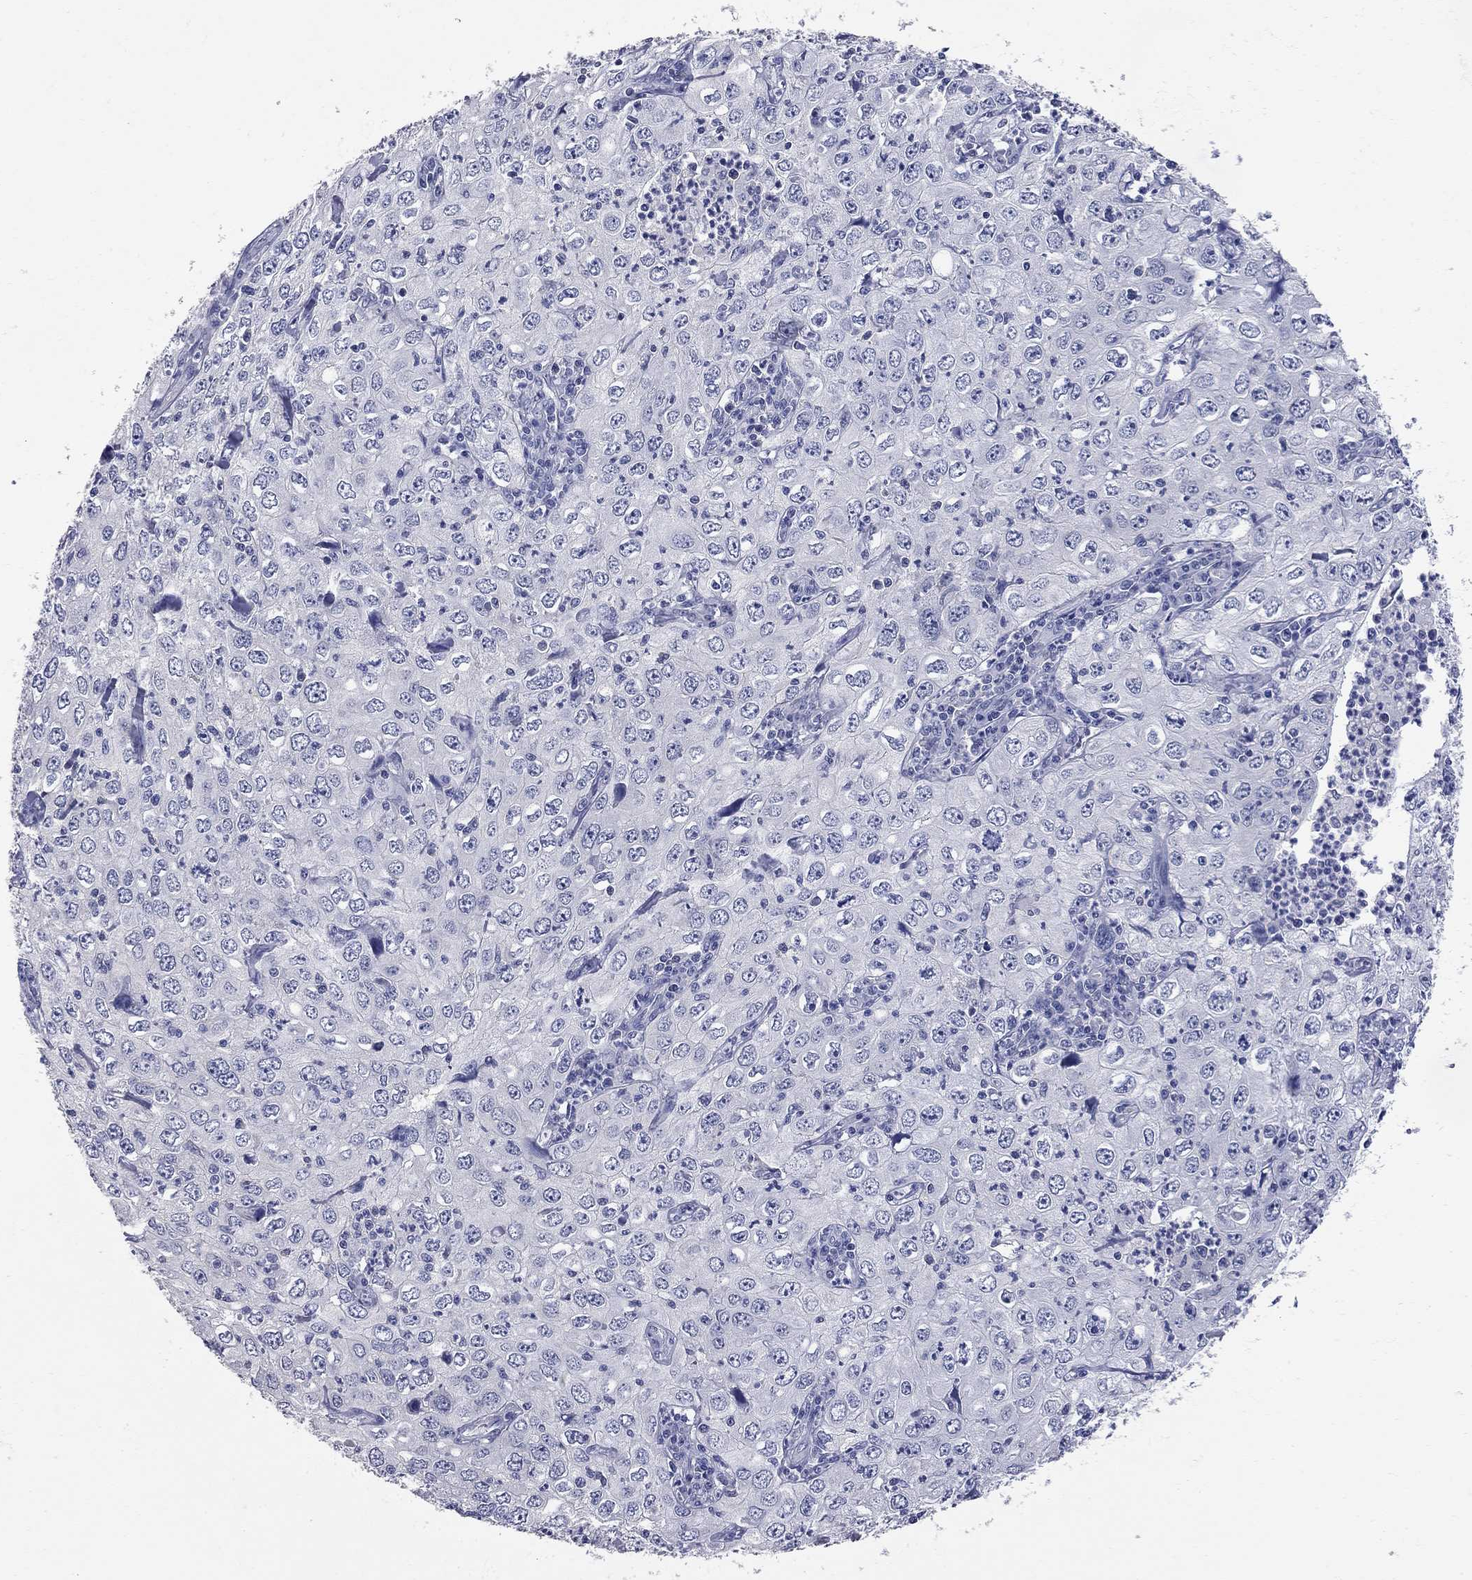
{"staining": {"intensity": "negative", "quantity": "none", "location": "none"}, "tissue": "cervical cancer", "cell_type": "Tumor cells", "image_type": "cancer", "snomed": [{"axis": "morphology", "description": "Squamous cell carcinoma, NOS"}, {"axis": "topography", "description": "Cervix"}], "caption": "Human squamous cell carcinoma (cervical) stained for a protein using immunohistochemistry demonstrates no staining in tumor cells.", "gene": "FAM221B", "patient": {"sex": "female", "age": 24}}